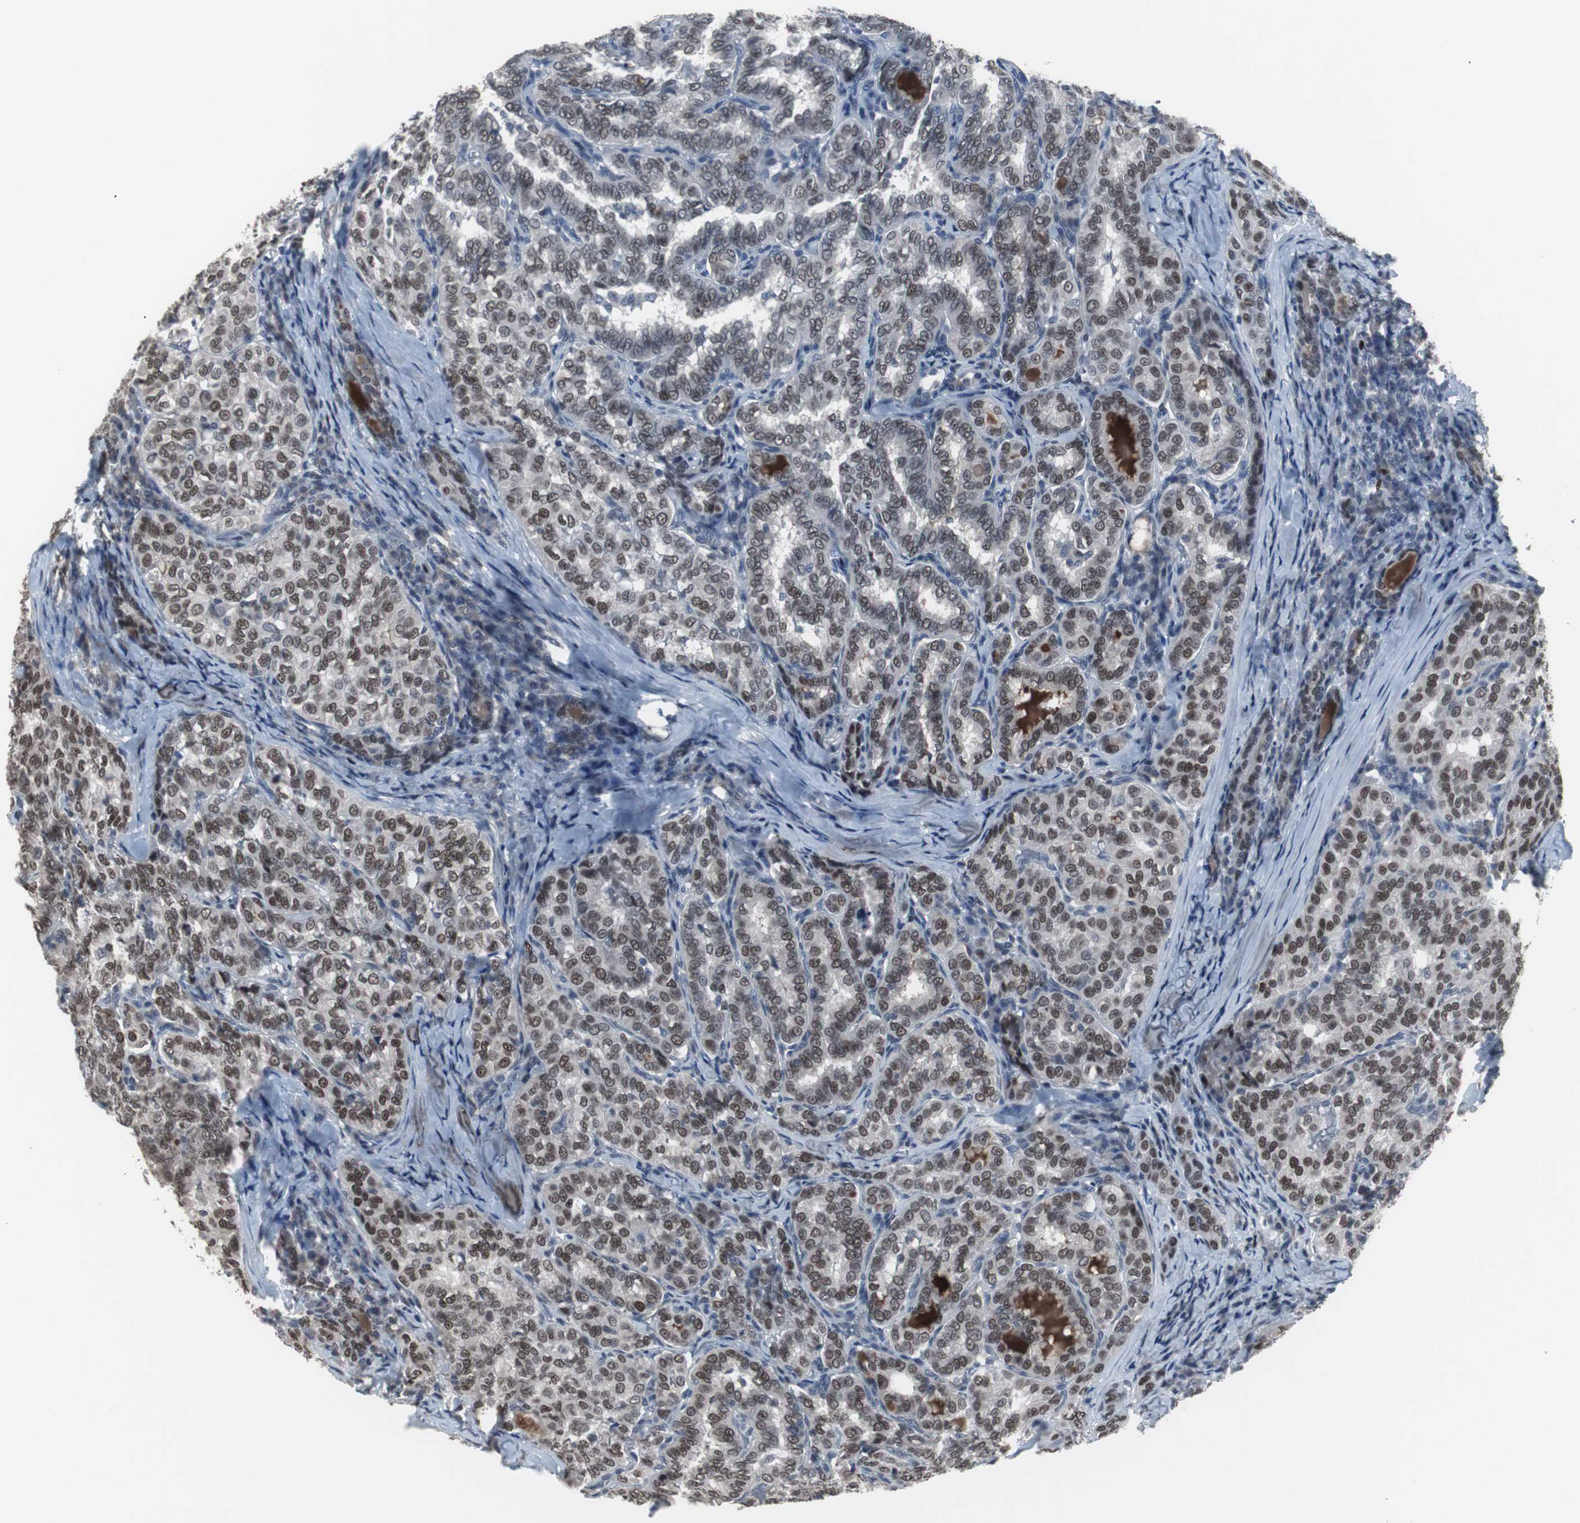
{"staining": {"intensity": "moderate", "quantity": ">75%", "location": "nuclear"}, "tissue": "thyroid cancer", "cell_type": "Tumor cells", "image_type": "cancer", "snomed": [{"axis": "morphology", "description": "Normal tissue, NOS"}, {"axis": "morphology", "description": "Papillary adenocarcinoma, NOS"}, {"axis": "topography", "description": "Thyroid gland"}], "caption": "Human papillary adenocarcinoma (thyroid) stained with a protein marker shows moderate staining in tumor cells.", "gene": "FOXP4", "patient": {"sex": "female", "age": 30}}